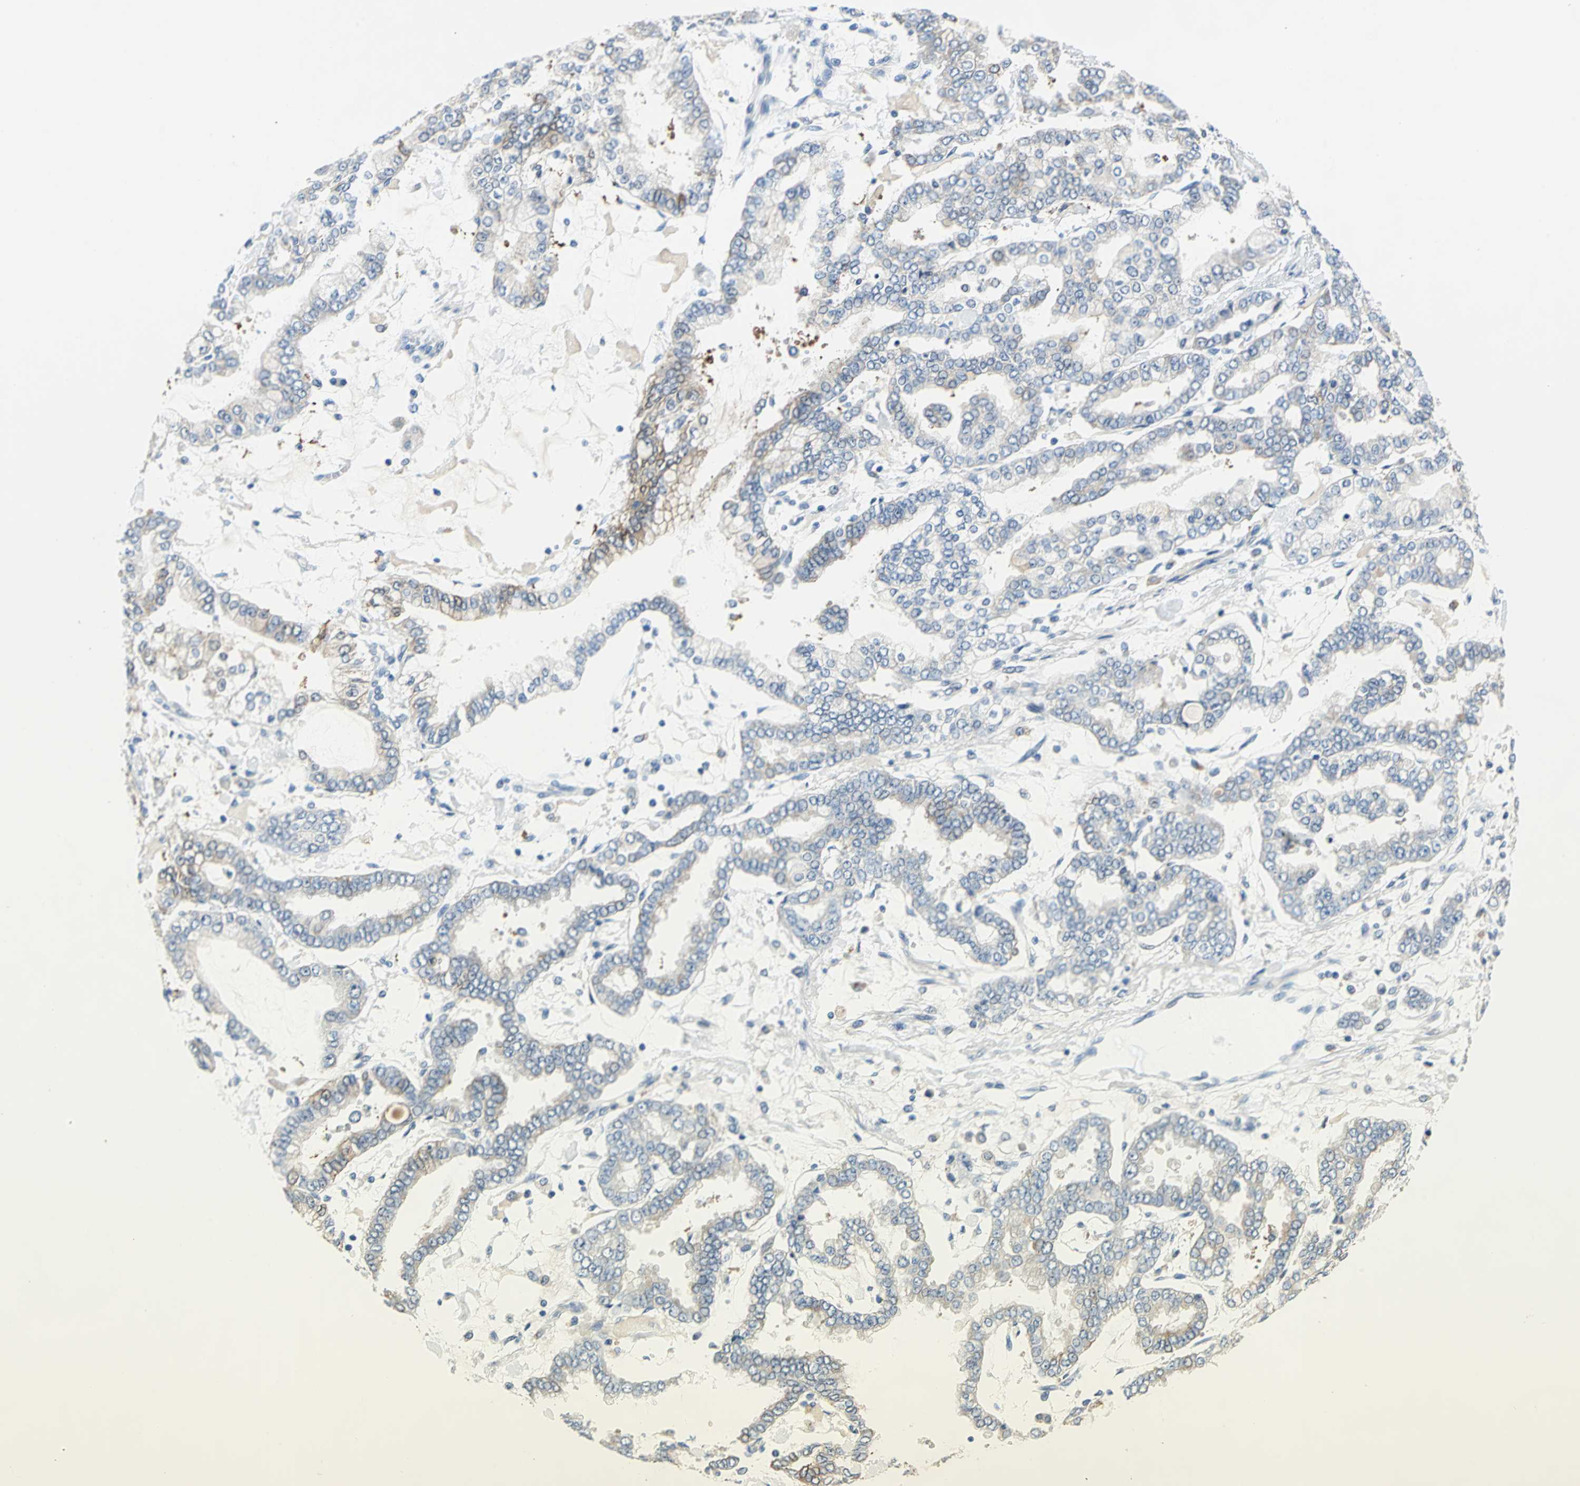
{"staining": {"intensity": "weak", "quantity": "25%-75%", "location": "cytoplasmic/membranous"}, "tissue": "stomach cancer", "cell_type": "Tumor cells", "image_type": "cancer", "snomed": [{"axis": "morphology", "description": "Normal tissue, NOS"}, {"axis": "morphology", "description": "Adenocarcinoma, NOS"}, {"axis": "topography", "description": "Stomach, upper"}, {"axis": "topography", "description": "Stomach"}], "caption": "This is a histology image of IHC staining of stomach cancer, which shows weak staining in the cytoplasmic/membranous of tumor cells.", "gene": "RASD2", "patient": {"sex": "male", "age": 76}}